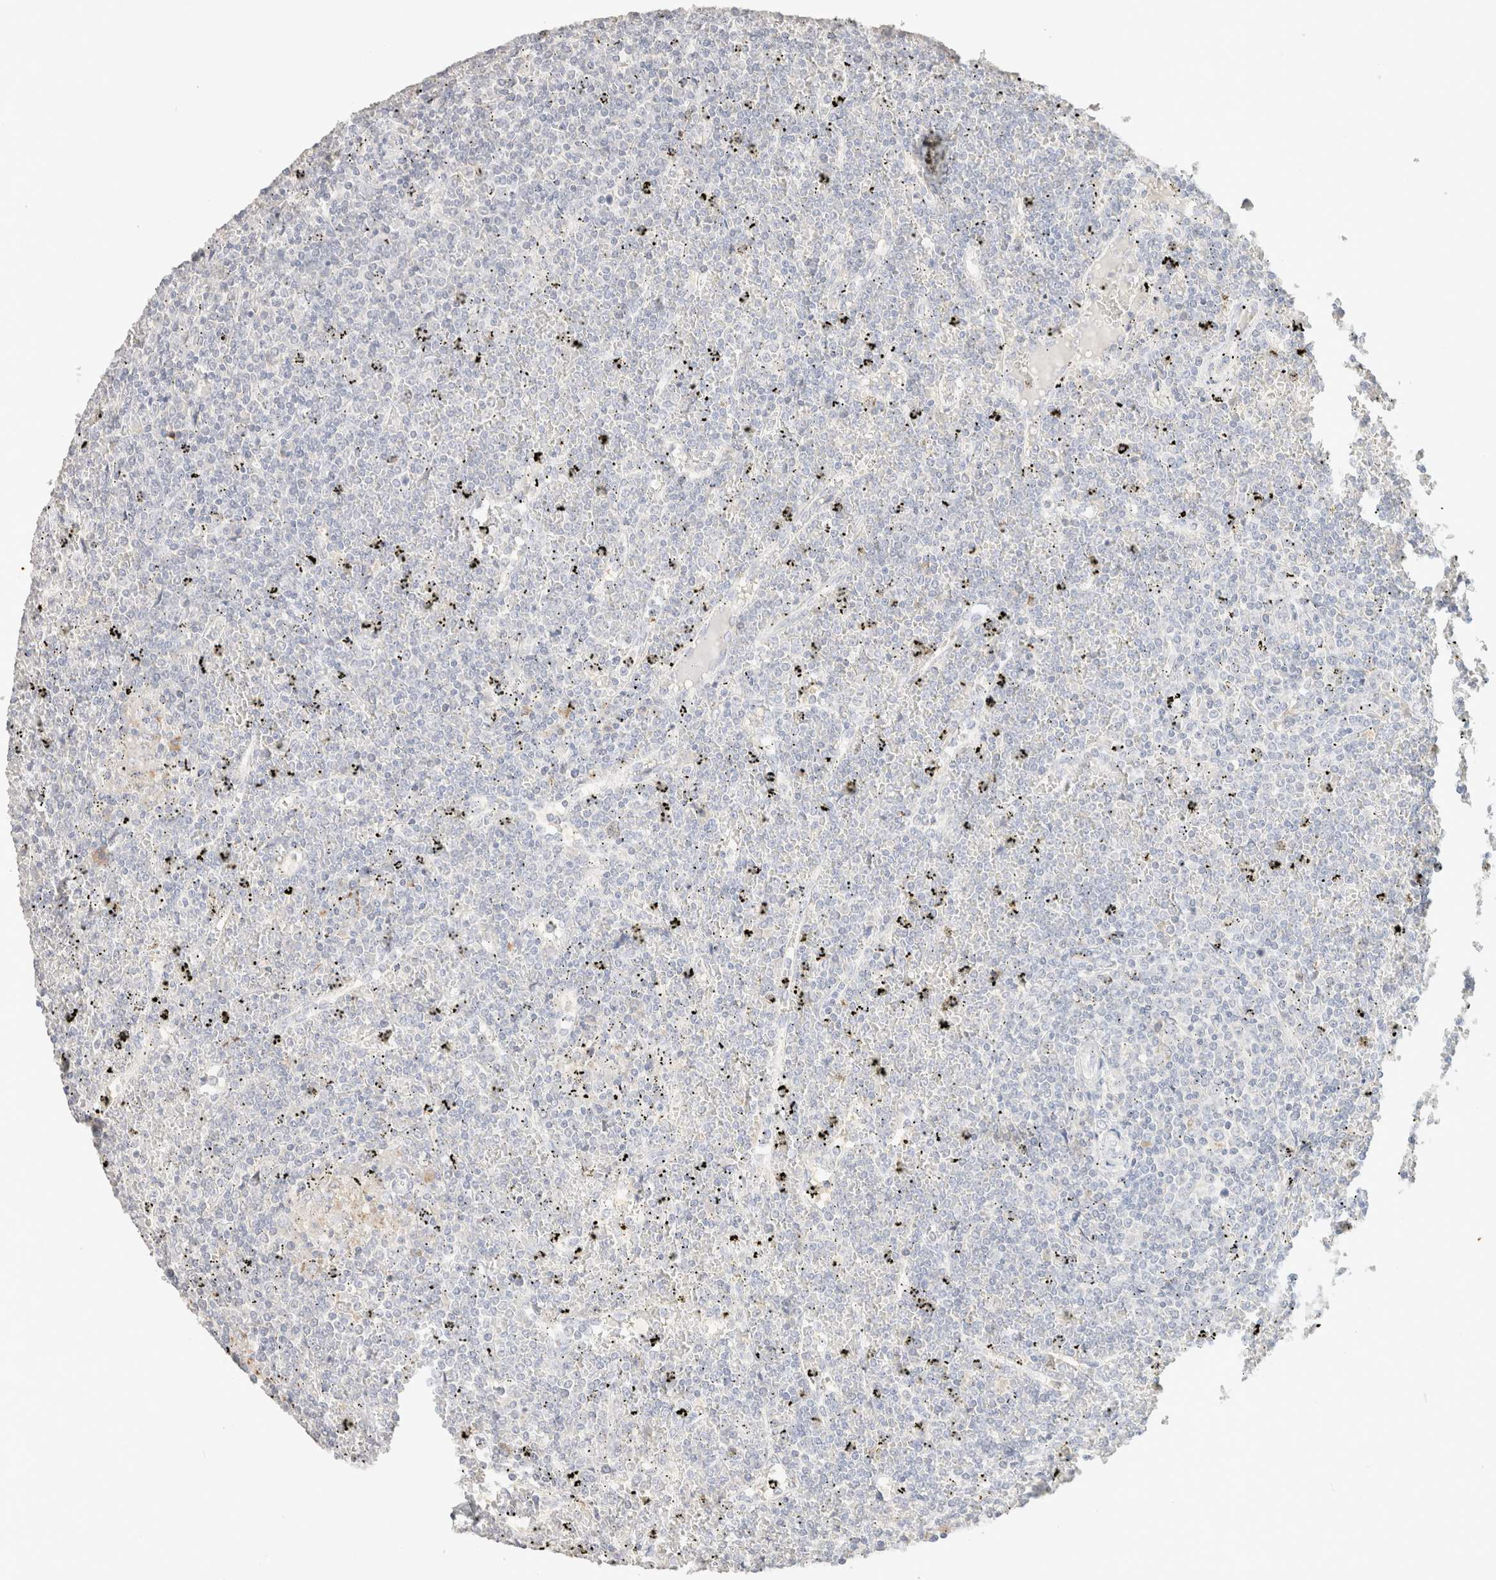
{"staining": {"intensity": "negative", "quantity": "none", "location": "none"}, "tissue": "lymphoma", "cell_type": "Tumor cells", "image_type": "cancer", "snomed": [{"axis": "morphology", "description": "Malignant lymphoma, non-Hodgkin's type, Low grade"}, {"axis": "topography", "description": "Spleen"}], "caption": "Histopathology image shows no protein staining in tumor cells of lymphoma tissue.", "gene": "CPA1", "patient": {"sex": "female", "age": 19}}